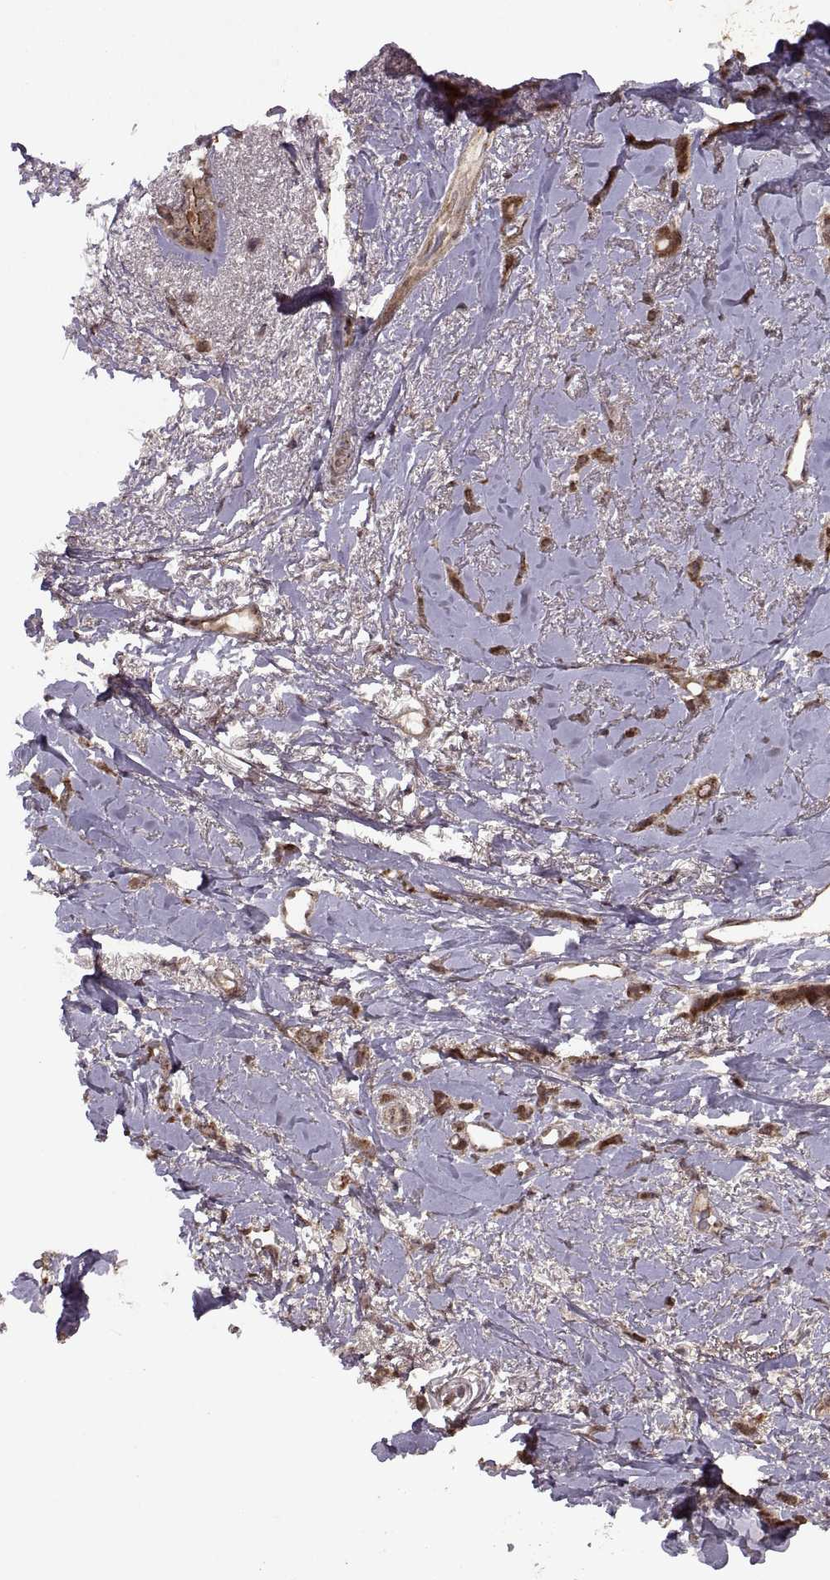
{"staining": {"intensity": "moderate", "quantity": ">75%", "location": "cytoplasmic/membranous"}, "tissue": "breast cancer", "cell_type": "Tumor cells", "image_type": "cancer", "snomed": [{"axis": "morphology", "description": "Lobular carcinoma"}, {"axis": "topography", "description": "Breast"}], "caption": "A medium amount of moderate cytoplasmic/membranous staining is appreciated in approximately >75% of tumor cells in breast lobular carcinoma tissue. The protein is stained brown, and the nuclei are stained in blue (DAB (3,3'-diaminobenzidine) IHC with brightfield microscopy, high magnification).", "gene": "PTOV1", "patient": {"sex": "female", "age": 66}}